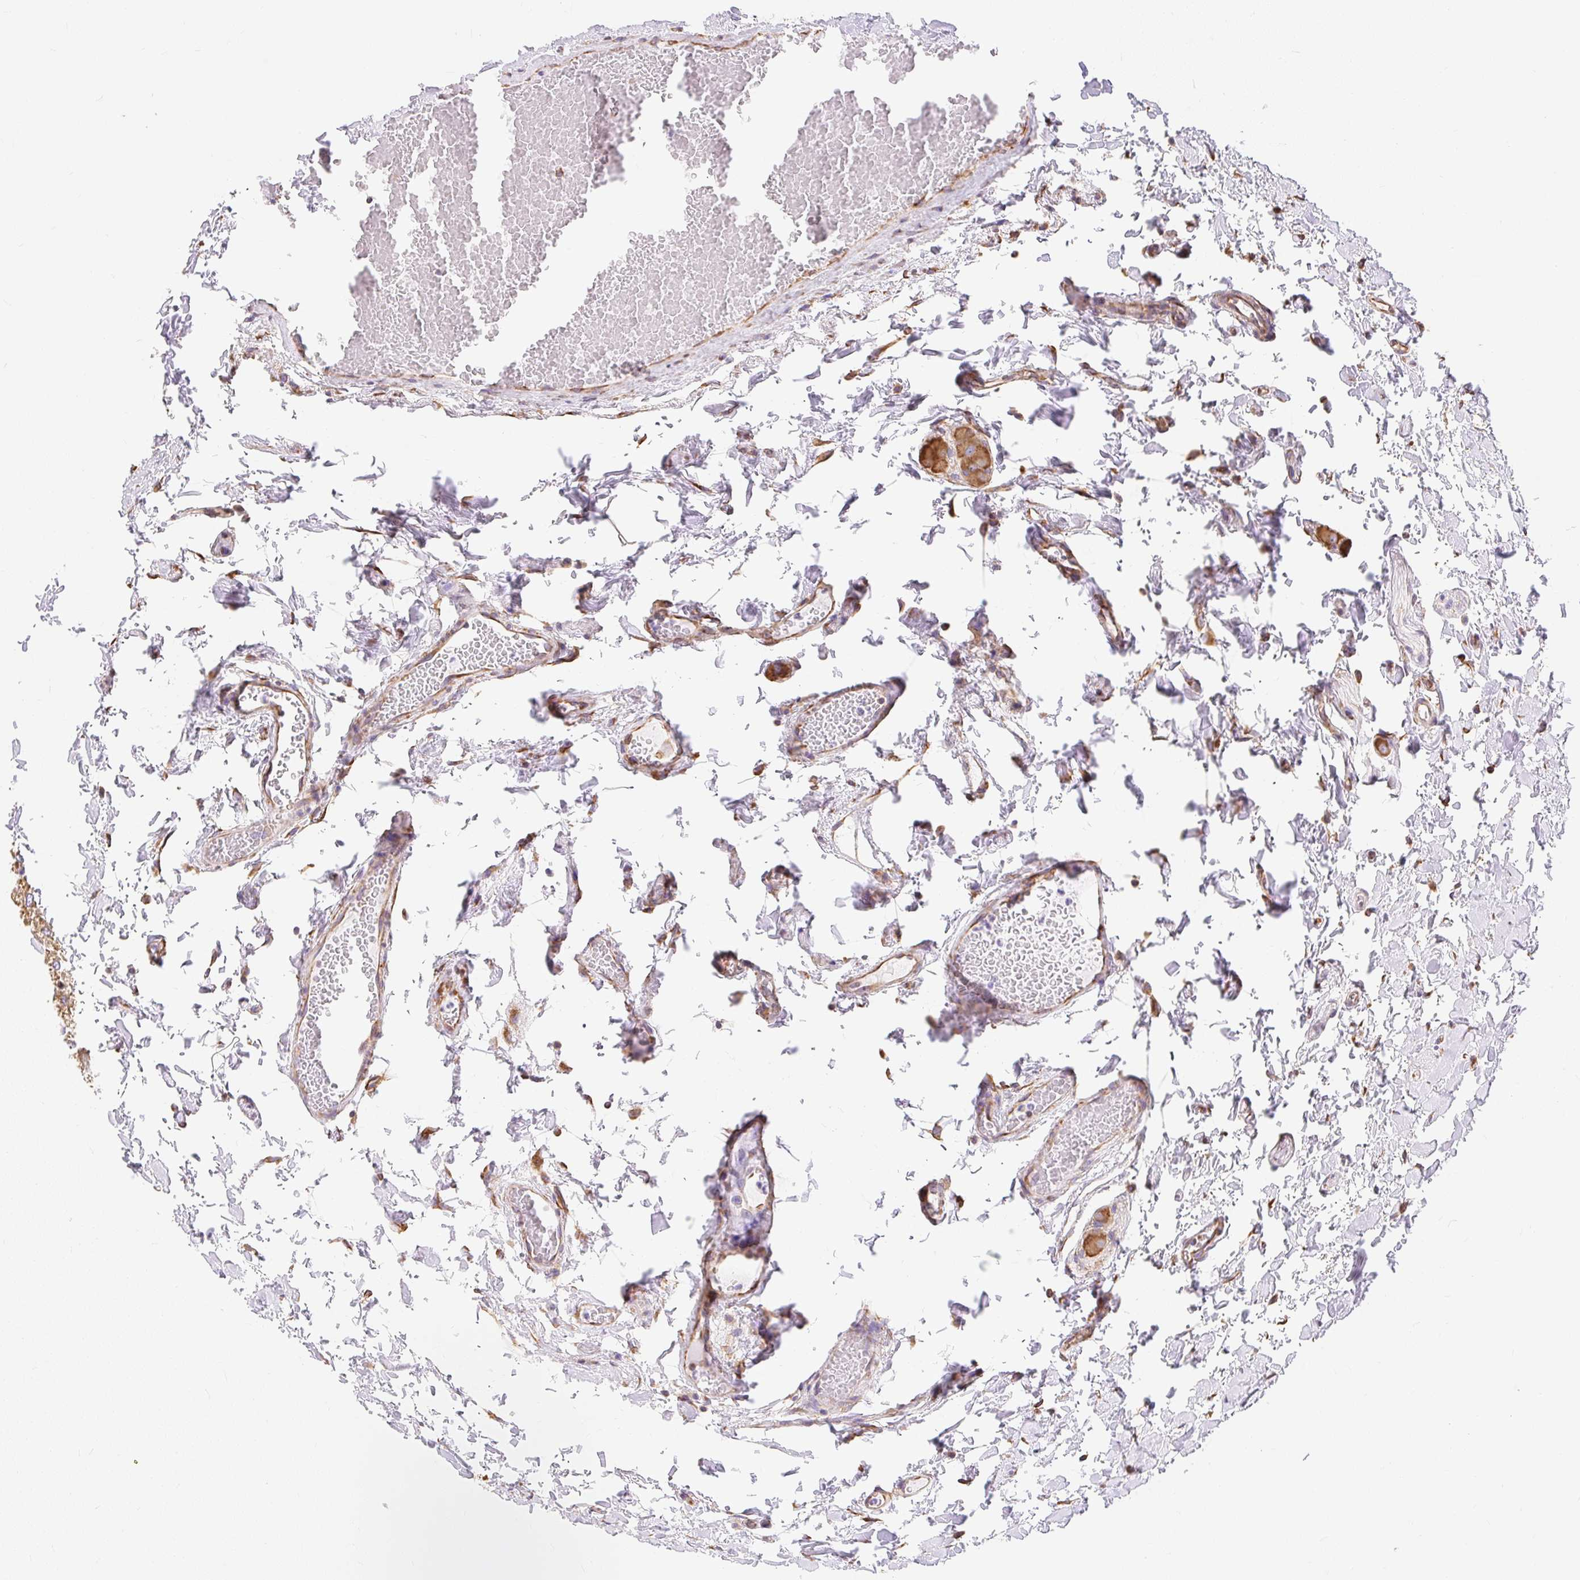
{"staining": {"intensity": "moderate", "quantity": ">75%", "location": "cytoplasmic/membranous"}, "tissue": "colon", "cell_type": "Endothelial cells", "image_type": "normal", "snomed": [{"axis": "morphology", "description": "Normal tissue, NOS"}, {"axis": "topography", "description": "Colon"}], "caption": "Colon stained with DAB (3,3'-diaminobenzidine) immunohistochemistry exhibits medium levels of moderate cytoplasmic/membranous positivity in approximately >75% of endothelial cells. The staining is performed using DAB (3,3'-diaminobenzidine) brown chromogen to label protein expression. The nuclei are counter-stained blue using hematoxylin.", "gene": "ENSG00000260836", "patient": {"sex": "male", "age": 84}}